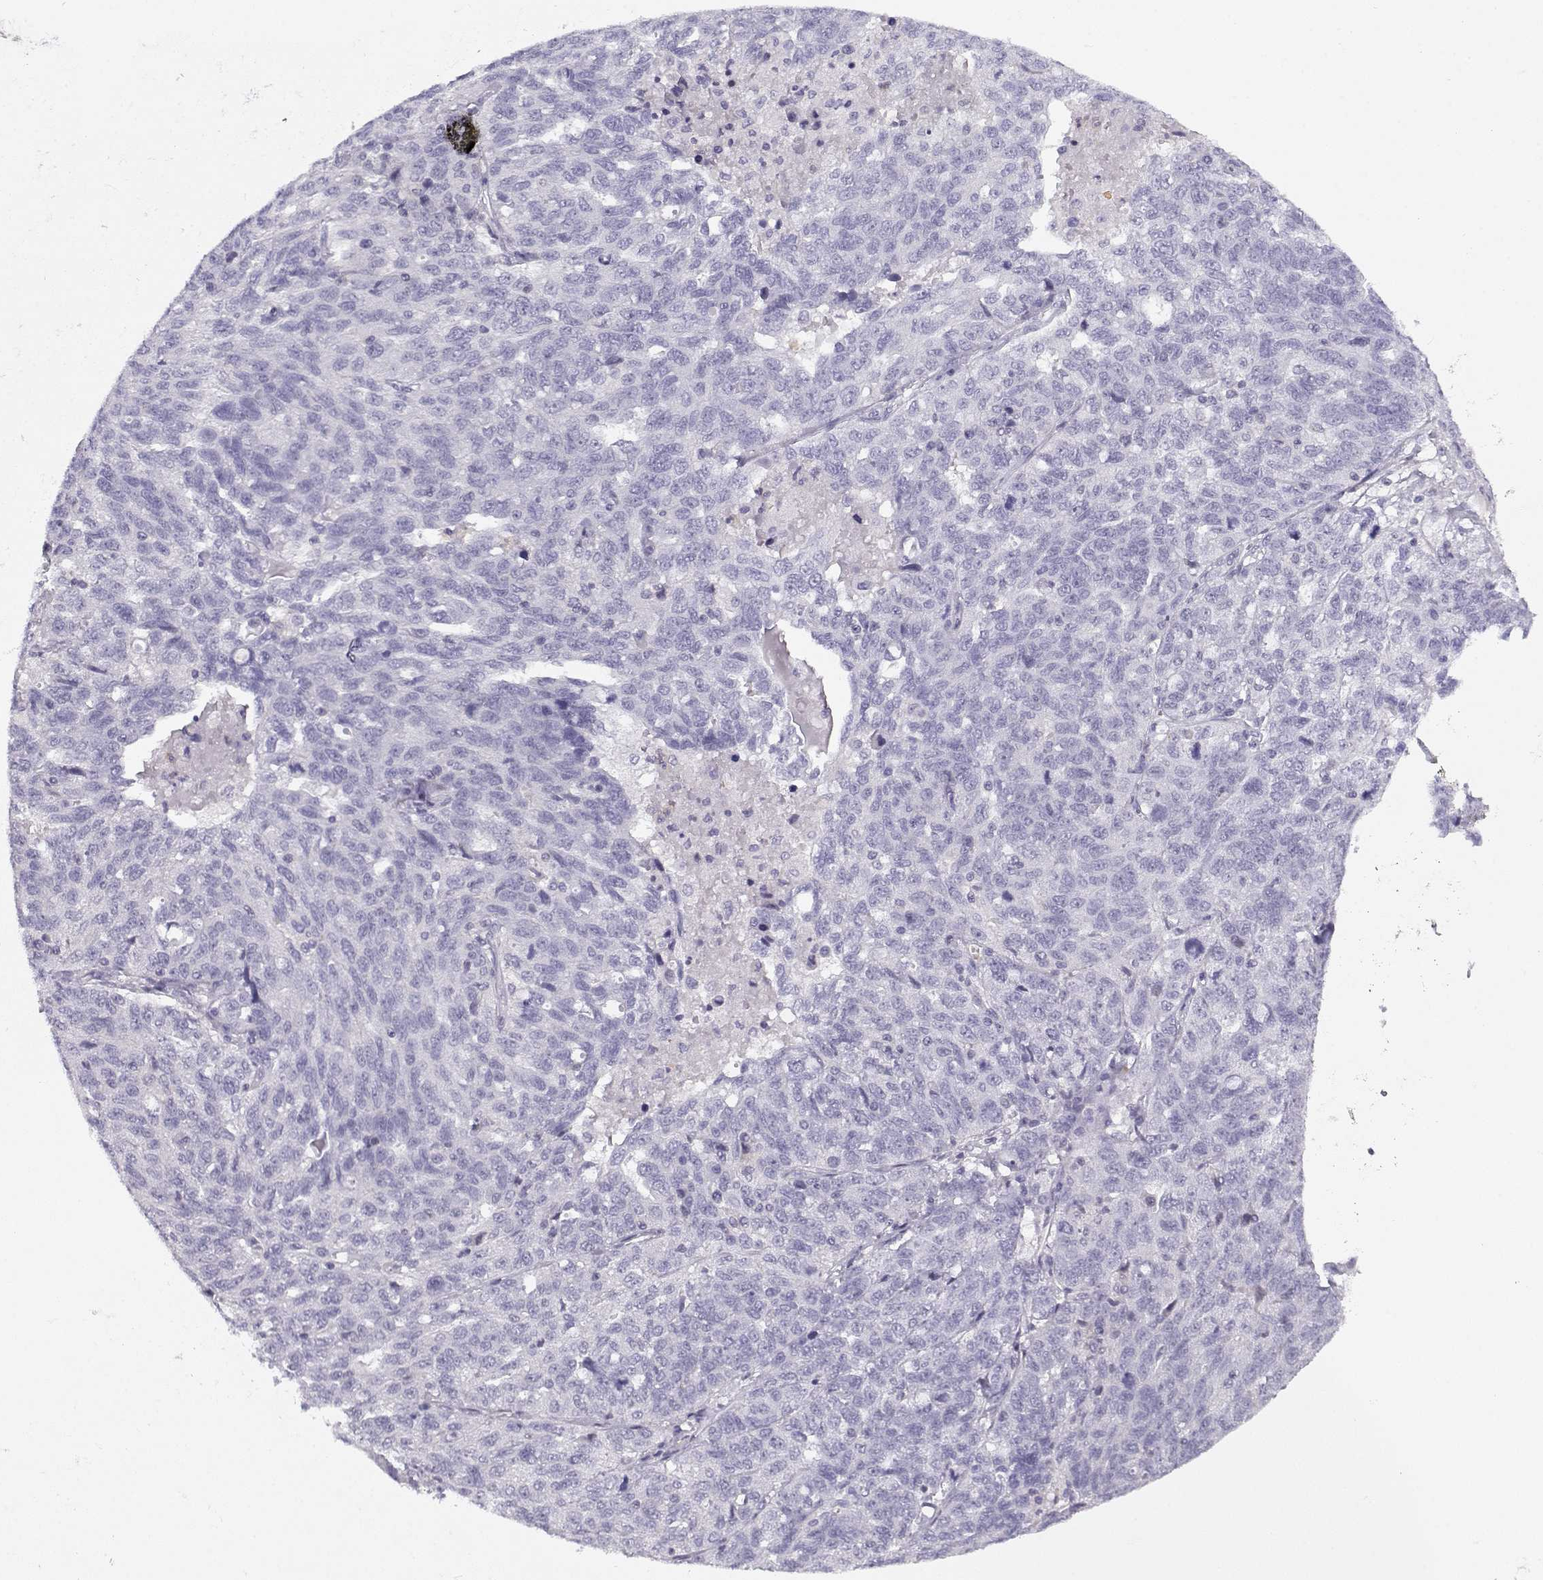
{"staining": {"intensity": "negative", "quantity": "none", "location": "none"}, "tissue": "ovarian cancer", "cell_type": "Tumor cells", "image_type": "cancer", "snomed": [{"axis": "morphology", "description": "Cystadenocarcinoma, serous, NOS"}, {"axis": "topography", "description": "Ovary"}], "caption": "There is no significant positivity in tumor cells of ovarian cancer (serous cystadenocarcinoma). Brightfield microscopy of IHC stained with DAB (brown) and hematoxylin (blue), captured at high magnification.", "gene": "MYO1A", "patient": {"sex": "female", "age": 71}}